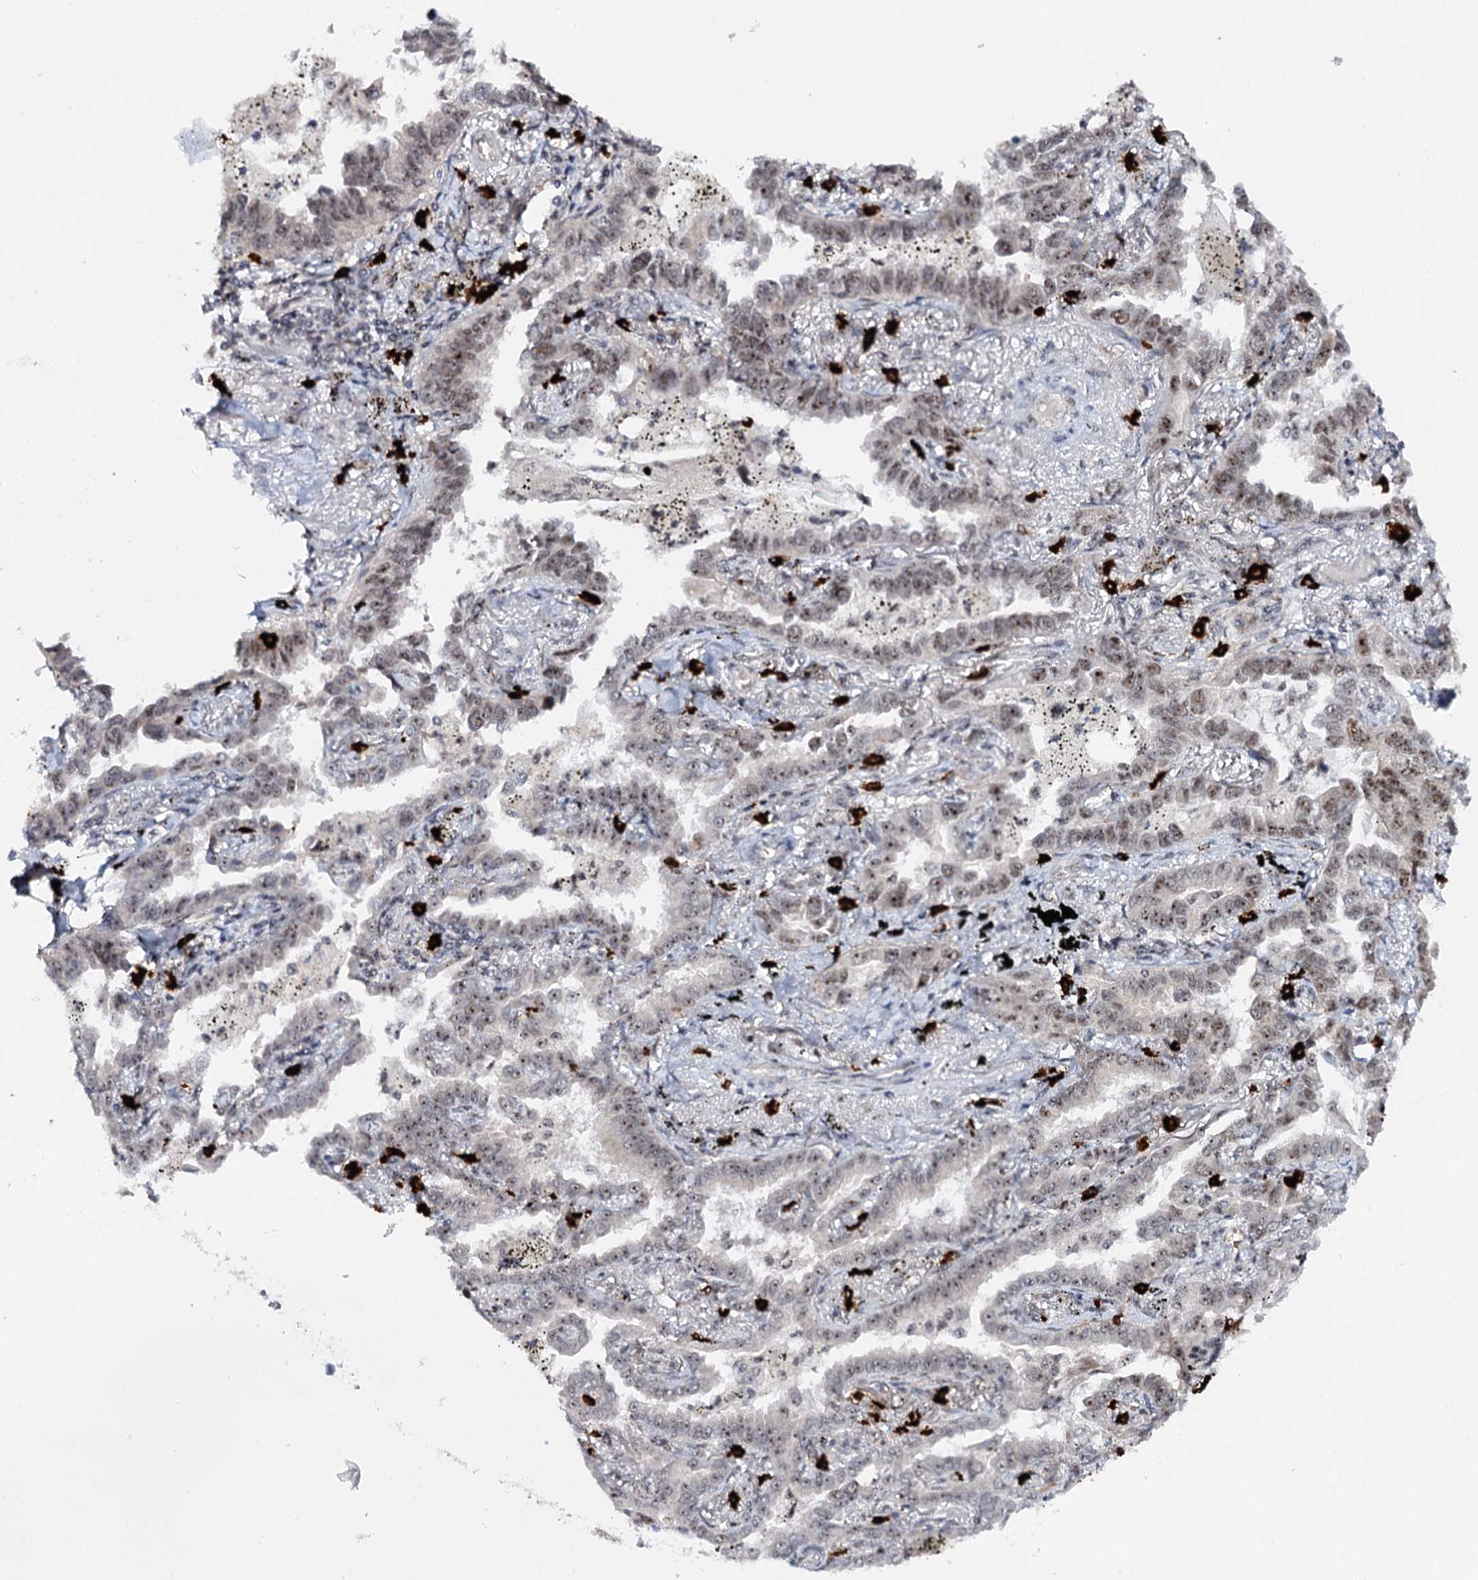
{"staining": {"intensity": "moderate", "quantity": ">75%", "location": "nuclear"}, "tissue": "lung cancer", "cell_type": "Tumor cells", "image_type": "cancer", "snomed": [{"axis": "morphology", "description": "Adenocarcinoma, NOS"}, {"axis": "topography", "description": "Lung"}], "caption": "Immunohistochemistry (IHC) (DAB (3,3'-diaminobenzidine)) staining of human lung adenocarcinoma displays moderate nuclear protein expression in approximately >75% of tumor cells. The staining is performed using DAB (3,3'-diaminobenzidine) brown chromogen to label protein expression. The nuclei are counter-stained blue using hematoxylin.", "gene": "BUD13", "patient": {"sex": "male", "age": 67}}